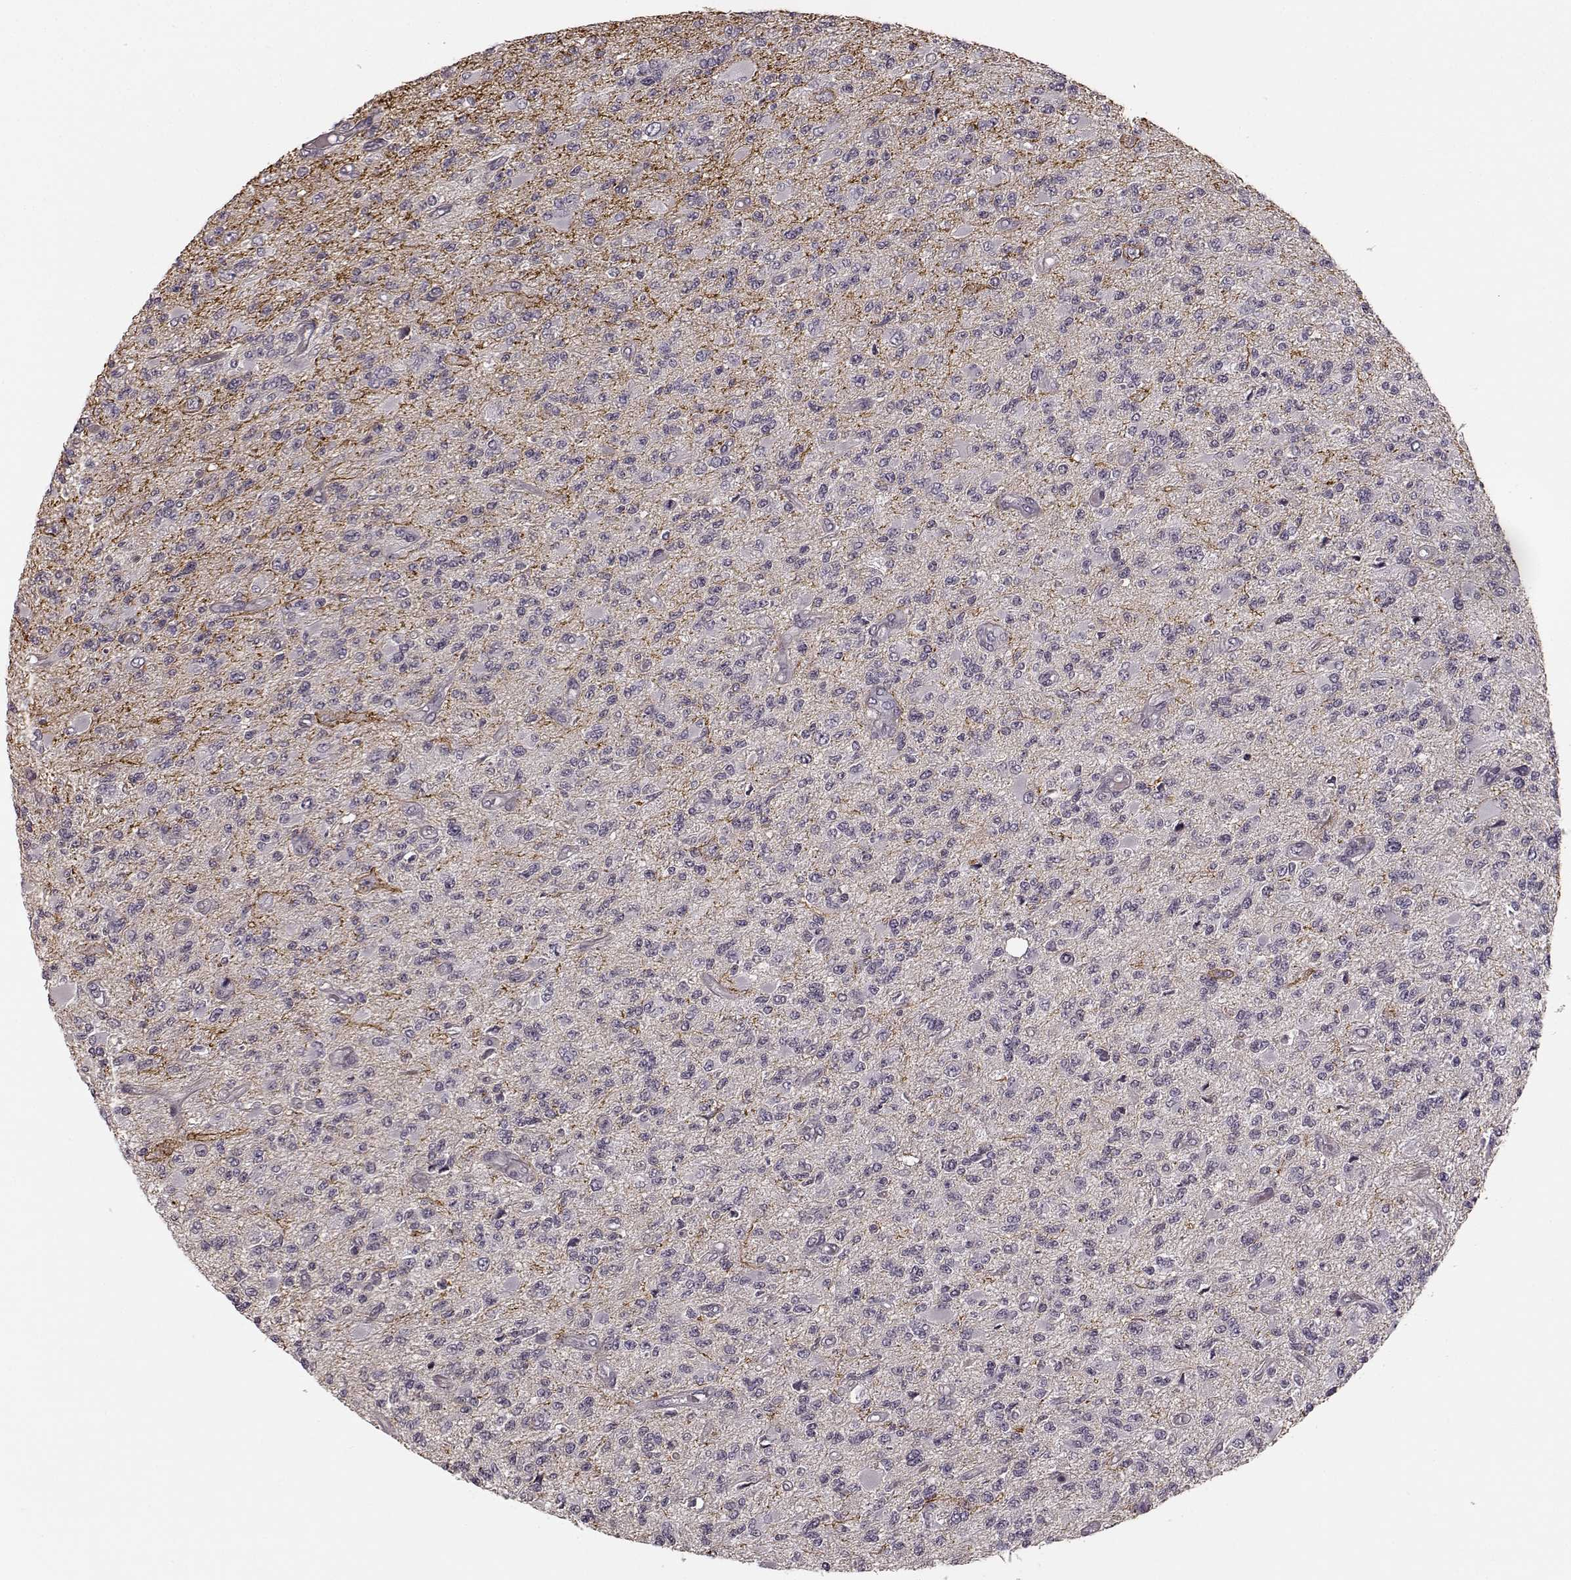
{"staining": {"intensity": "negative", "quantity": "none", "location": "none"}, "tissue": "glioma", "cell_type": "Tumor cells", "image_type": "cancer", "snomed": [{"axis": "morphology", "description": "Glioma, malignant, High grade"}, {"axis": "topography", "description": "Brain"}], "caption": "A histopathology image of malignant high-grade glioma stained for a protein shows no brown staining in tumor cells.", "gene": "PRKCE", "patient": {"sex": "female", "age": 63}}